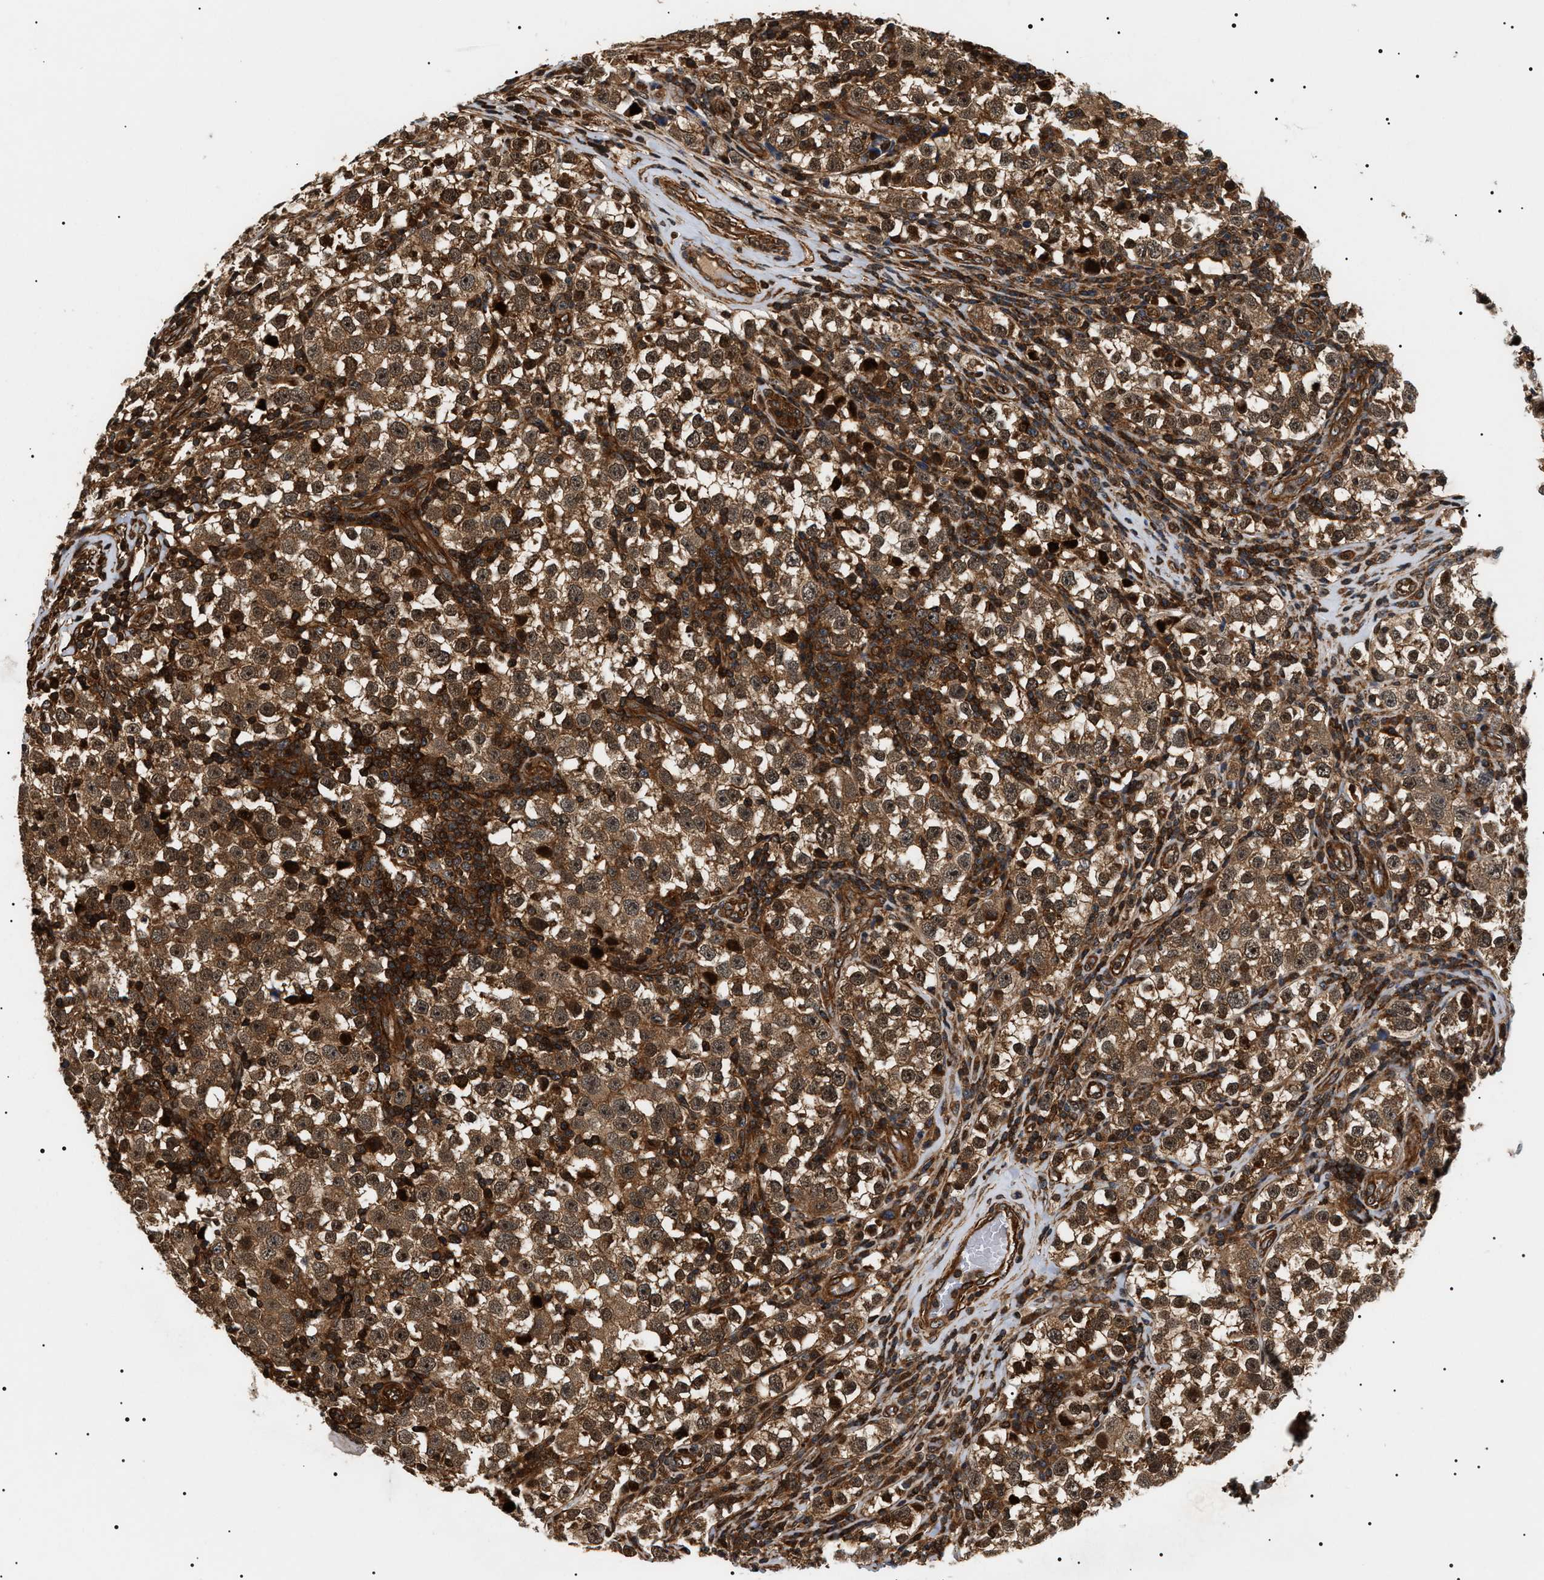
{"staining": {"intensity": "moderate", "quantity": ">75%", "location": "cytoplasmic/membranous"}, "tissue": "testis cancer", "cell_type": "Tumor cells", "image_type": "cancer", "snomed": [{"axis": "morphology", "description": "Normal tissue, NOS"}, {"axis": "morphology", "description": "Seminoma, NOS"}, {"axis": "topography", "description": "Testis"}], "caption": "About >75% of tumor cells in testis cancer (seminoma) reveal moderate cytoplasmic/membranous protein positivity as visualized by brown immunohistochemical staining.", "gene": "SH3GLB2", "patient": {"sex": "male", "age": 43}}